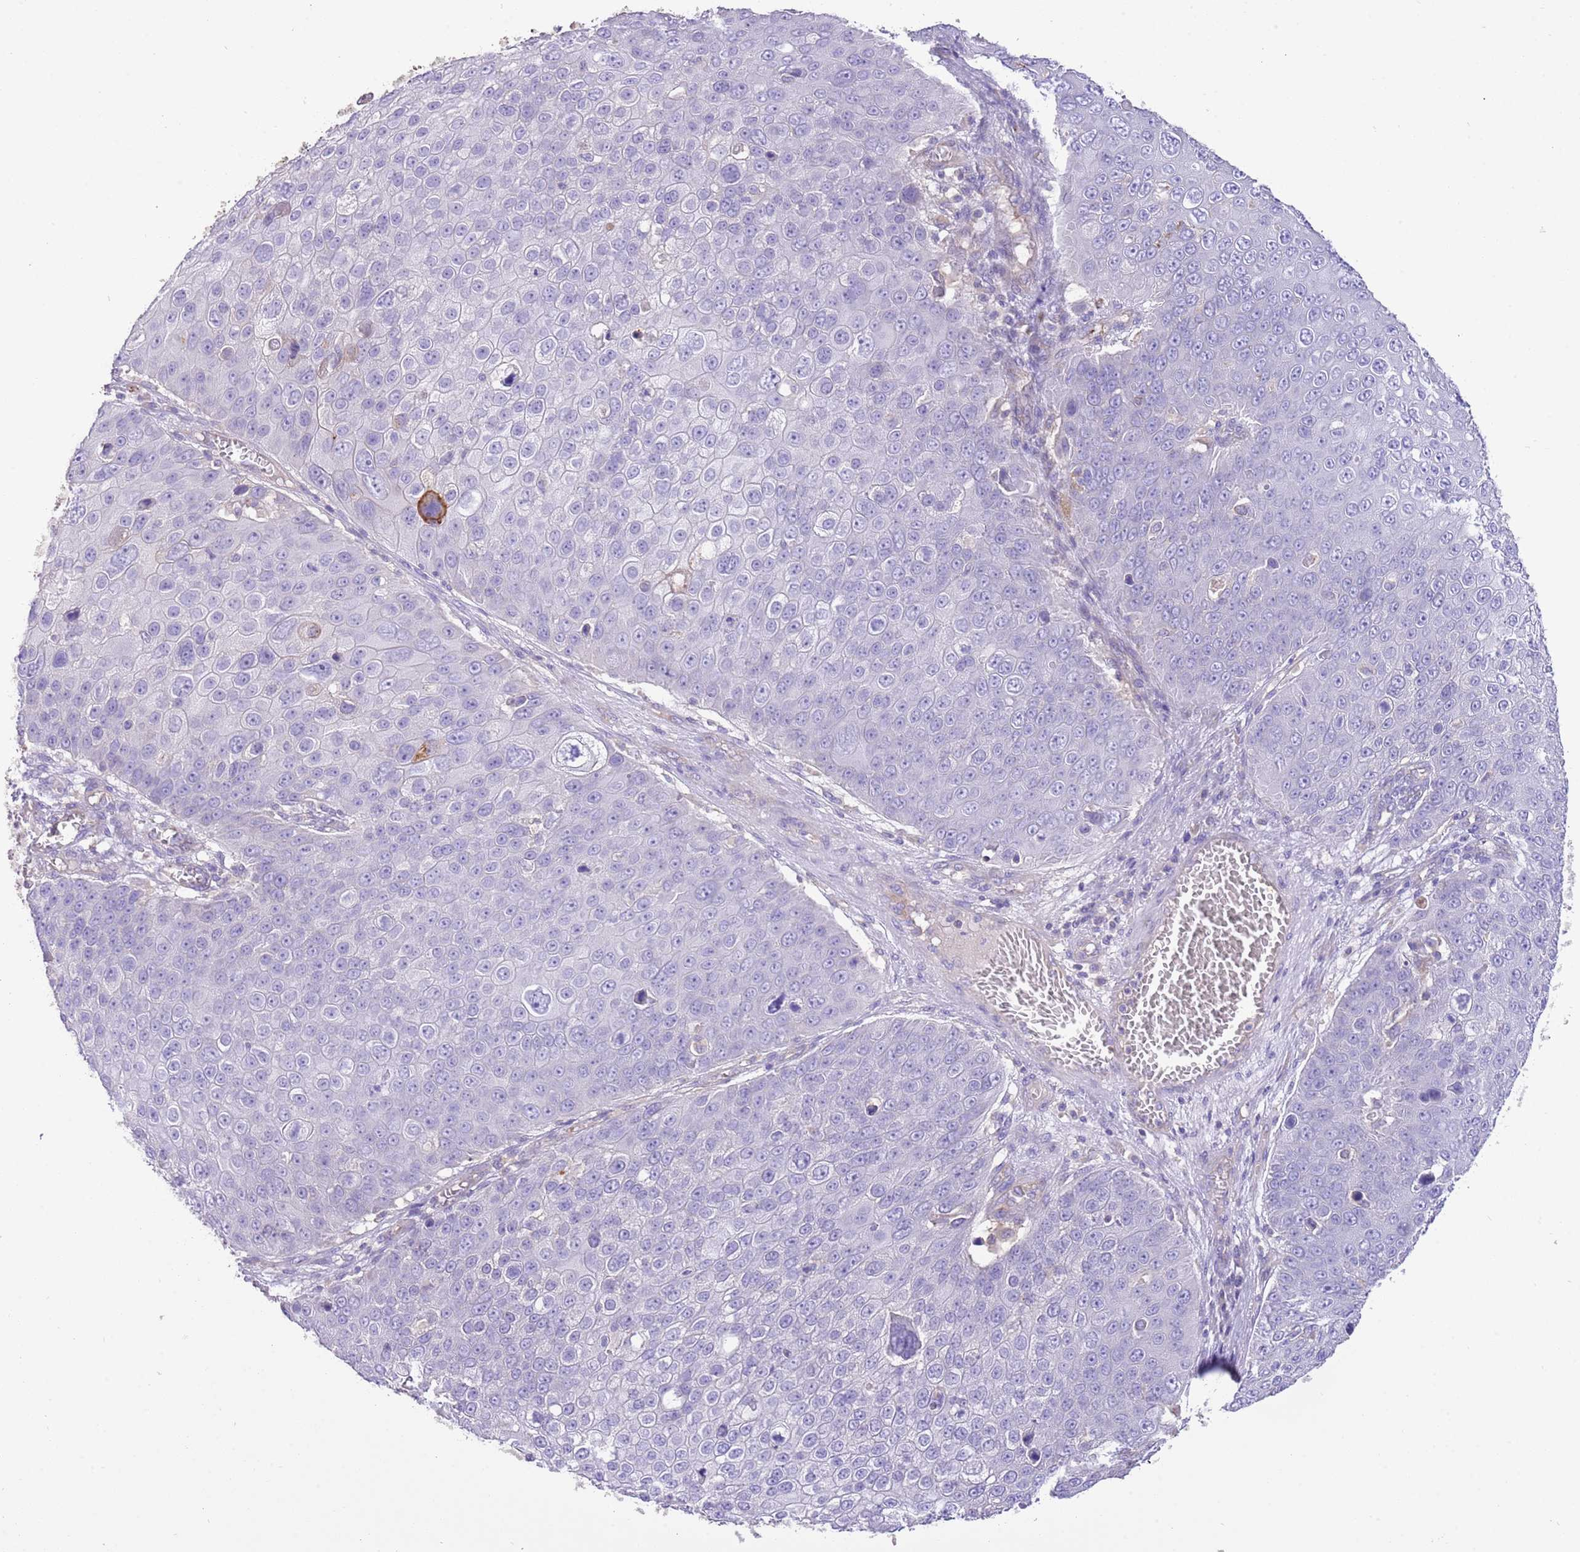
{"staining": {"intensity": "negative", "quantity": "none", "location": "none"}, "tissue": "skin cancer", "cell_type": "Tumor cells", "image_type": "cancer", "snomed": [{"axis": "morphology", "description": "Squamous cell carcinoma, NOS"}, {"axis": "topography", "description": "Skin"}], "caption": "This is an immunohistochemistry histopathology image of human skin squamous cell carcinoma. There is no positivity in tumor cells.", "gene": "SFTPA1", "patient": {"sex": "male", "age": 71}}